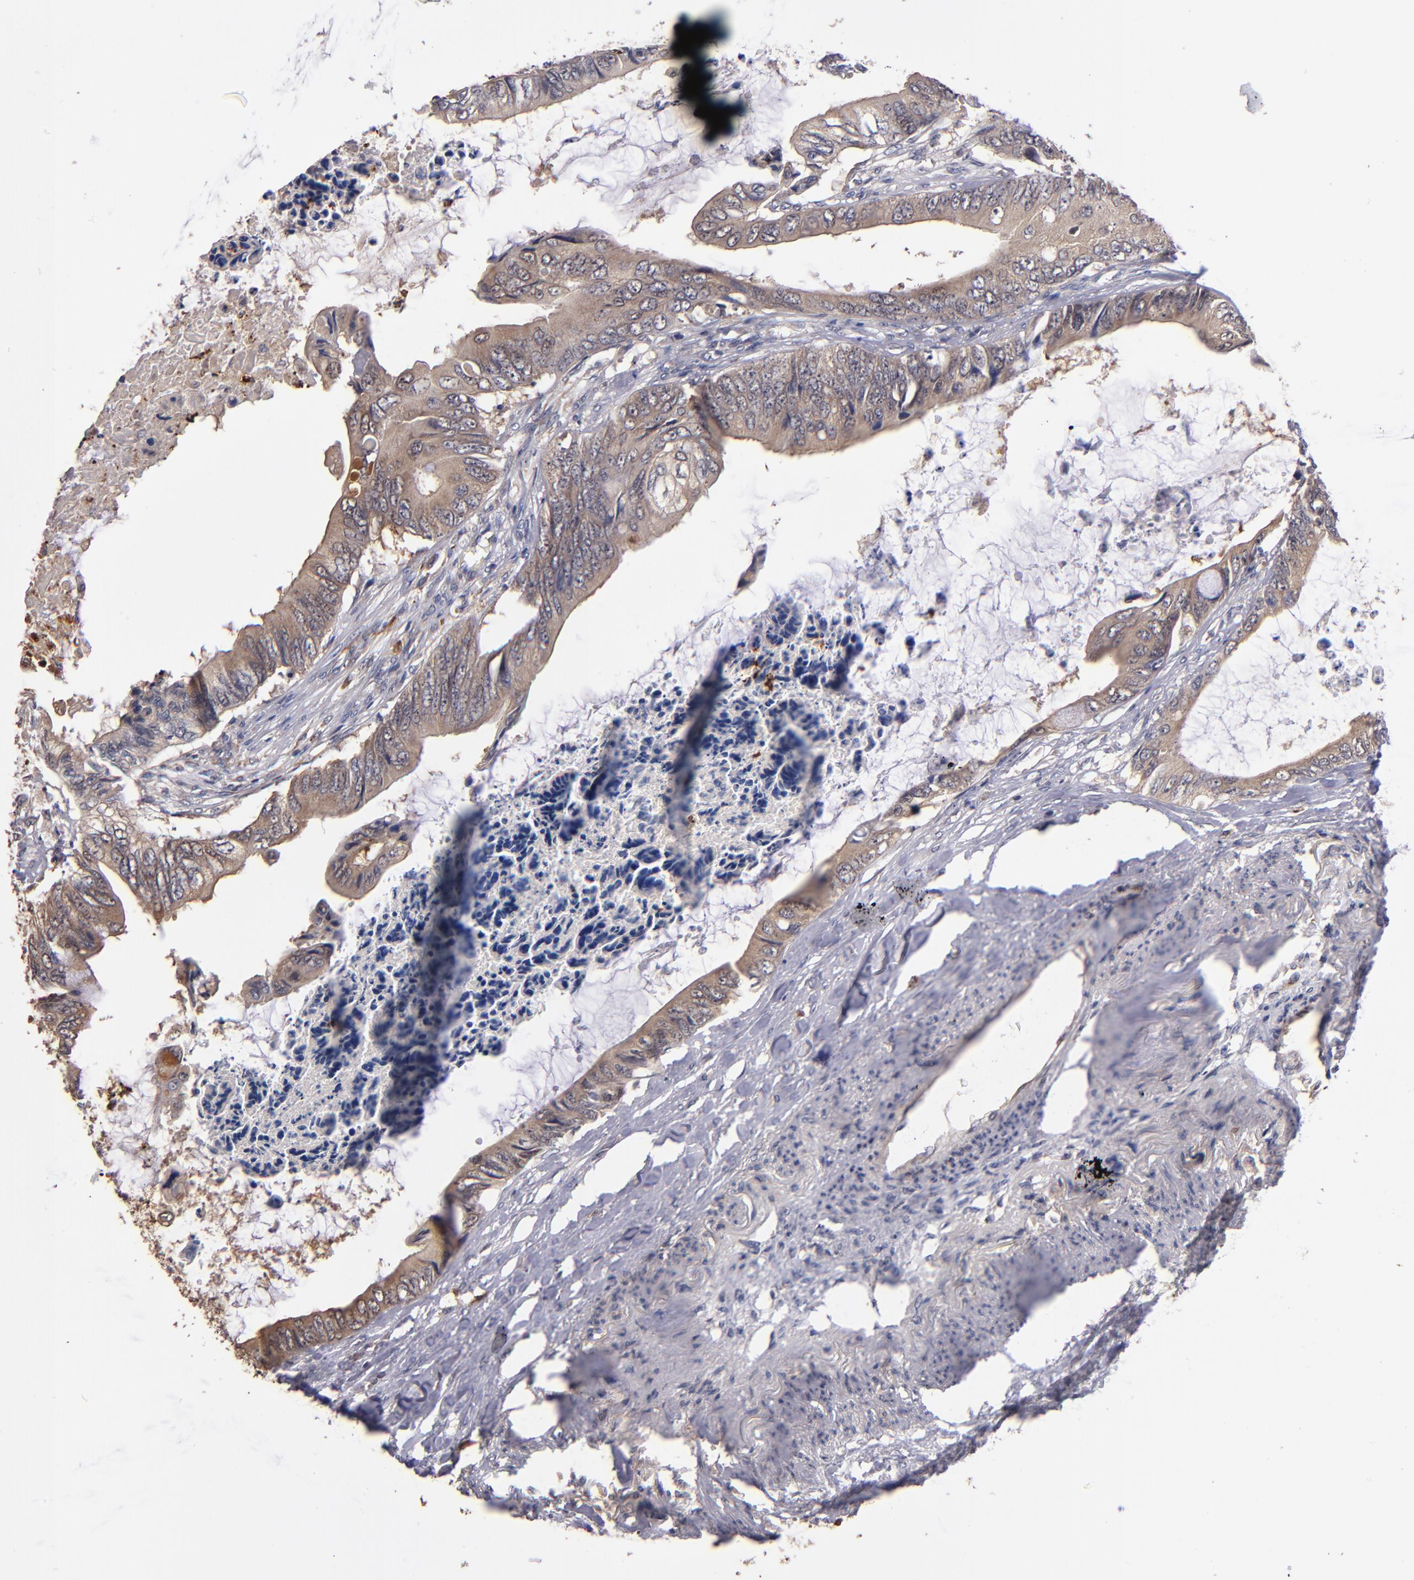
{"staining": {"intensity": "moderate", "quantity": "<25%", "location": "cytoplasmic/membranous"}, "tissue": "colorectal cancer", "cell_type": "Tumor cells", "image_type": "cancer", "snomed": [{"axis": "morphology", "description": "Normal tissue, NOS"}, {"axis": "morphology", "description": "Adenocarcinoma, NOS"}, {"axis": "topography", "description": "Rectum"}, {"axis": "topography", "description": "Peripheral nerve tissue"}], "caption": "A histopathology image of colorectal cancer stained for a protein demonstrates moderate cytoplasmic/membranous brown staining in tumor cells.", "gene": "TTLL12", "patient": {"sex": "female", "age": 77}}